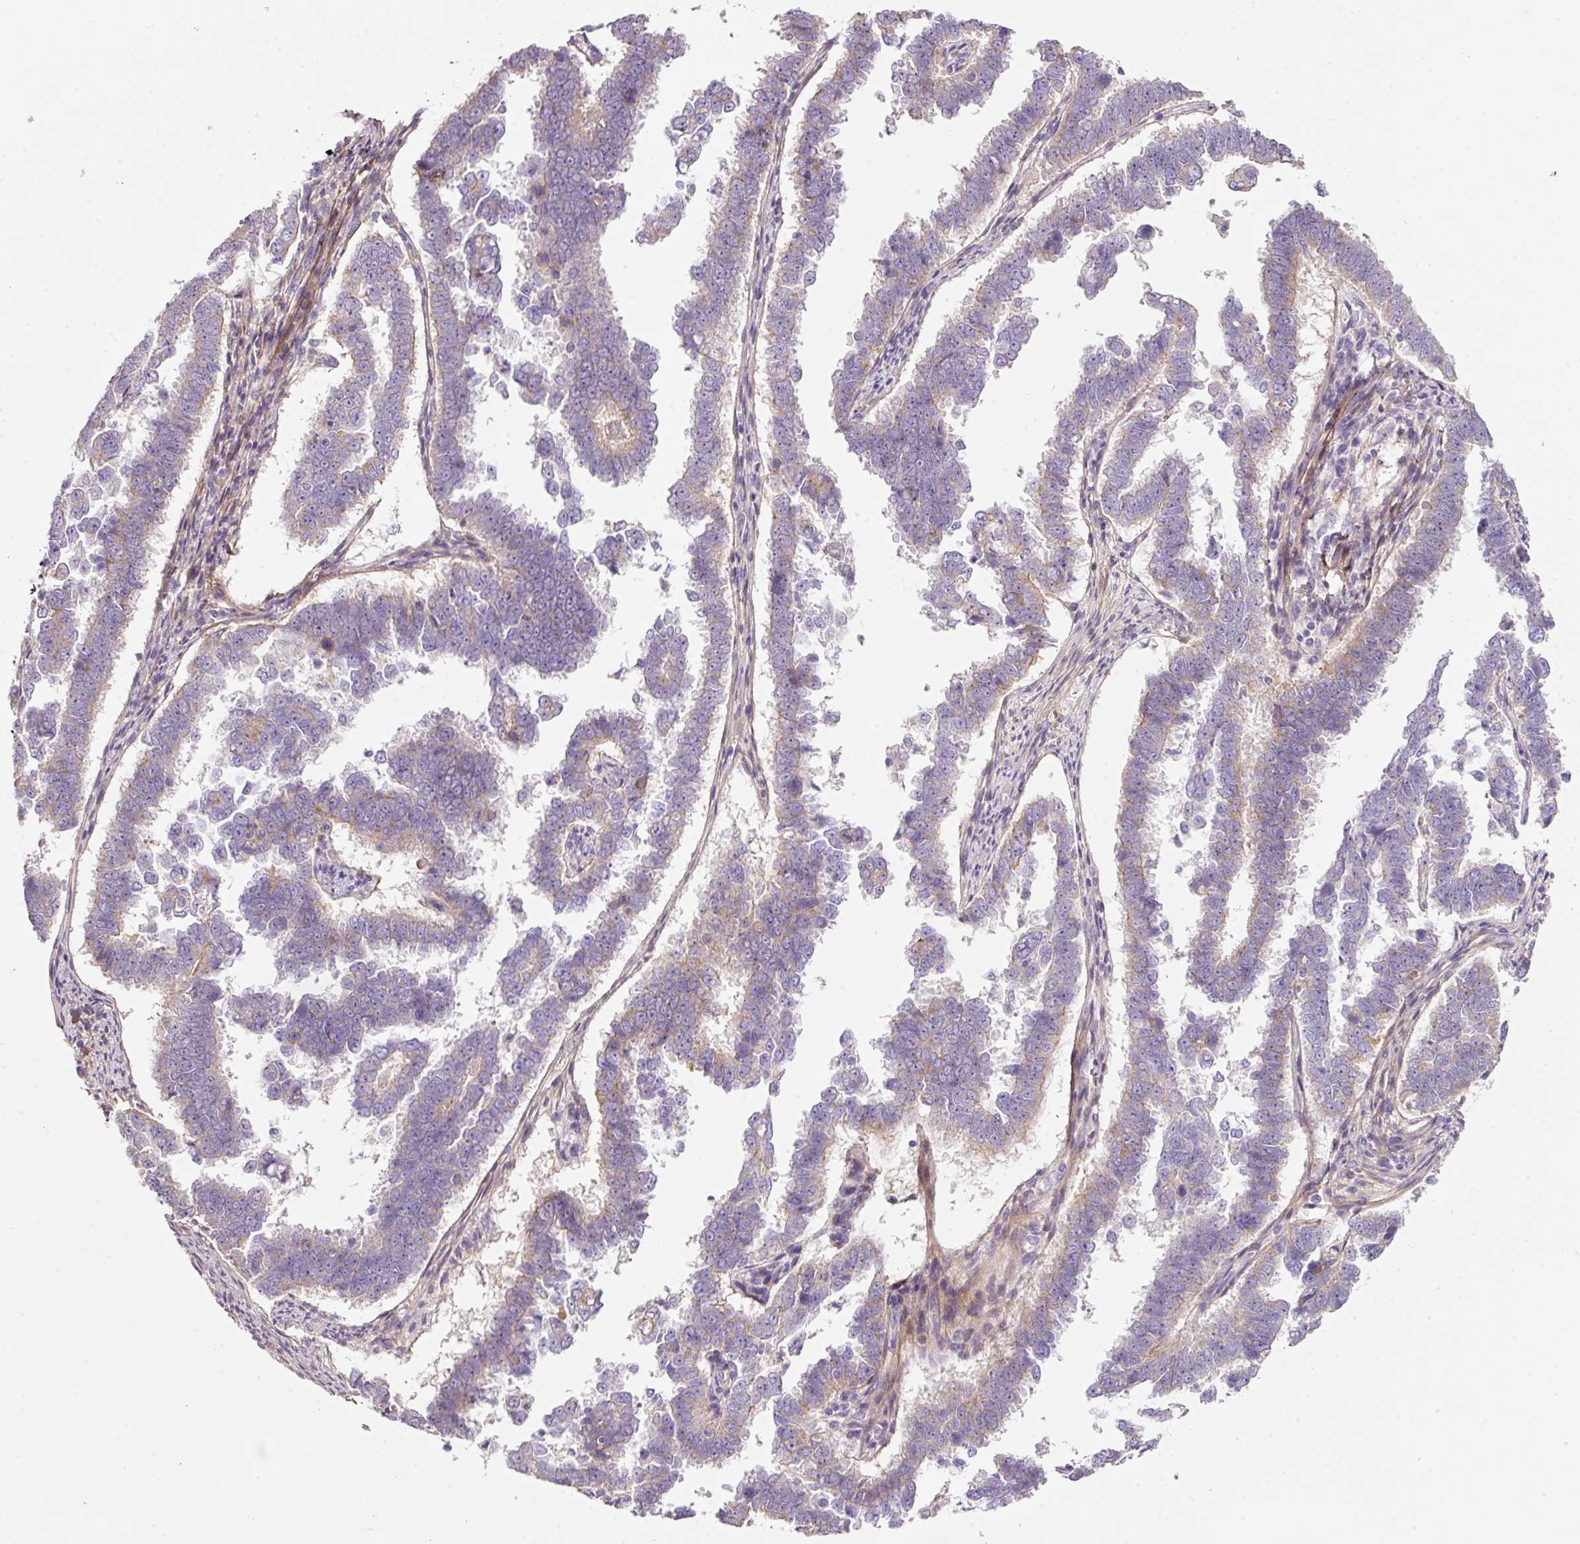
{"staining": {"intensity": "weak", "quantity": "<25%", "location": "cytoplasmic/membranous"}, "tissue": "endometrial cancer", "cell_type": "Tumor cells", "image_type": "cancer", "snomed": [{"axis": "morphology", "description": "Adenocarcinoma, NOS"}, {"axis": "topography", "description": "Endometrium"}], "caption": "Immunohistochemistry (IHC) image of neoplastic tissue: endometrial cancer stained with DAB (3,3'-diaminobenzidine) displays no significant protein staining in tumor cells. The staining was performed using DAB (3,3'-diaminobenzidine) to visualize the protein expression in brown, while the nuclei were stained in blue with hematoxylin (Magnification: 20x).", "gene": "SOS2", "patient": {"sex": "female", "age": 75}}